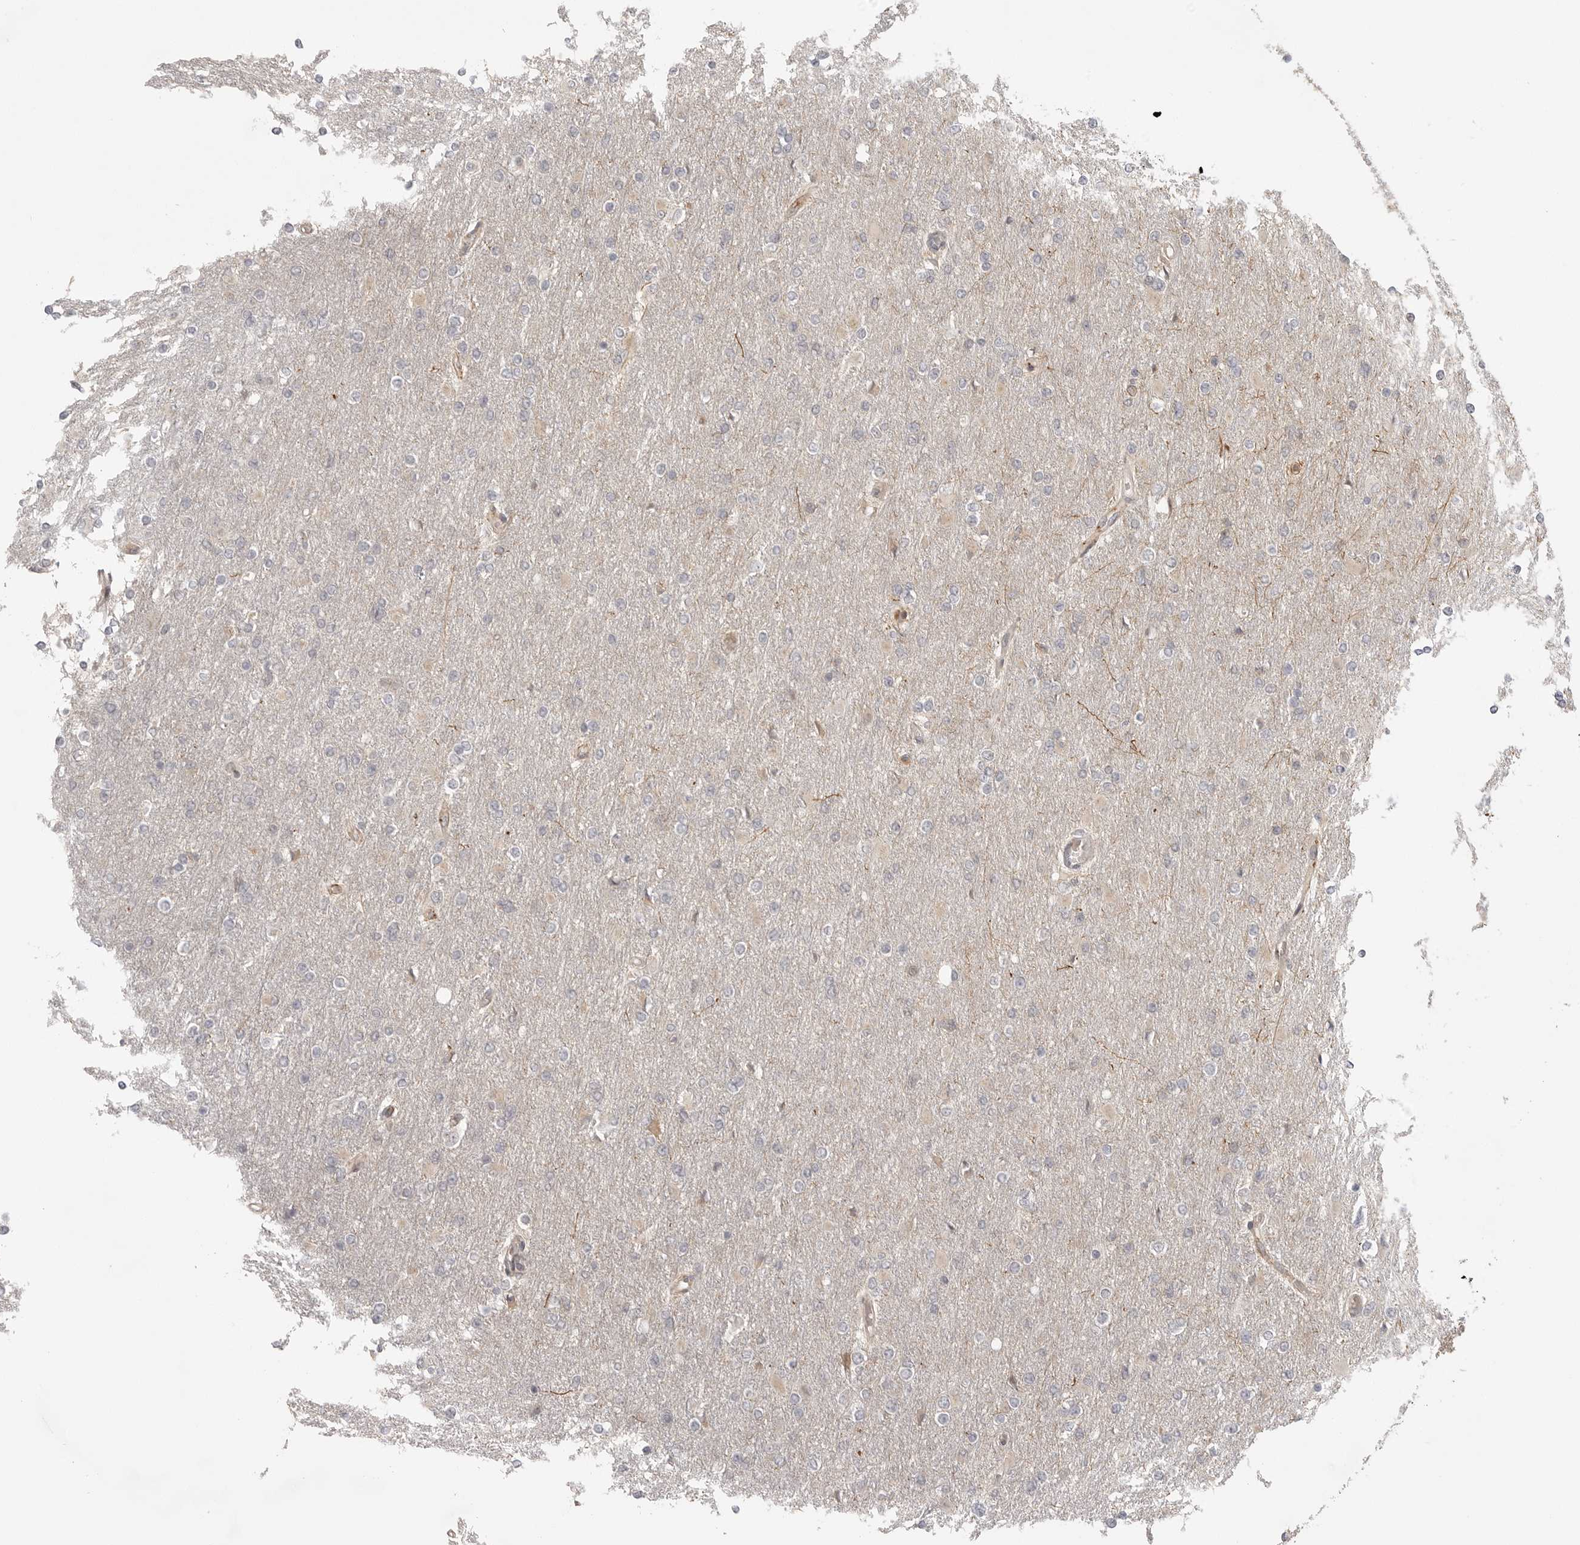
{"staining": {"intensity": "negative", "quantity": "none", "location": "none"}, "tissue": "glioma", "cell_type": "Tumor cells", "image_type": "cancer", "snomed": [{"axis": "morphology", "description": "Glioma, malignant, High grade"}, {"axis": "topography", "description": "Cerebral cortex"}], "caption": "Glioma was stained to show a protein in brown. There is no significant staining in tumor cells.", "gene": "CCPG1", "patient": {"sex": "female", "age": 36}}